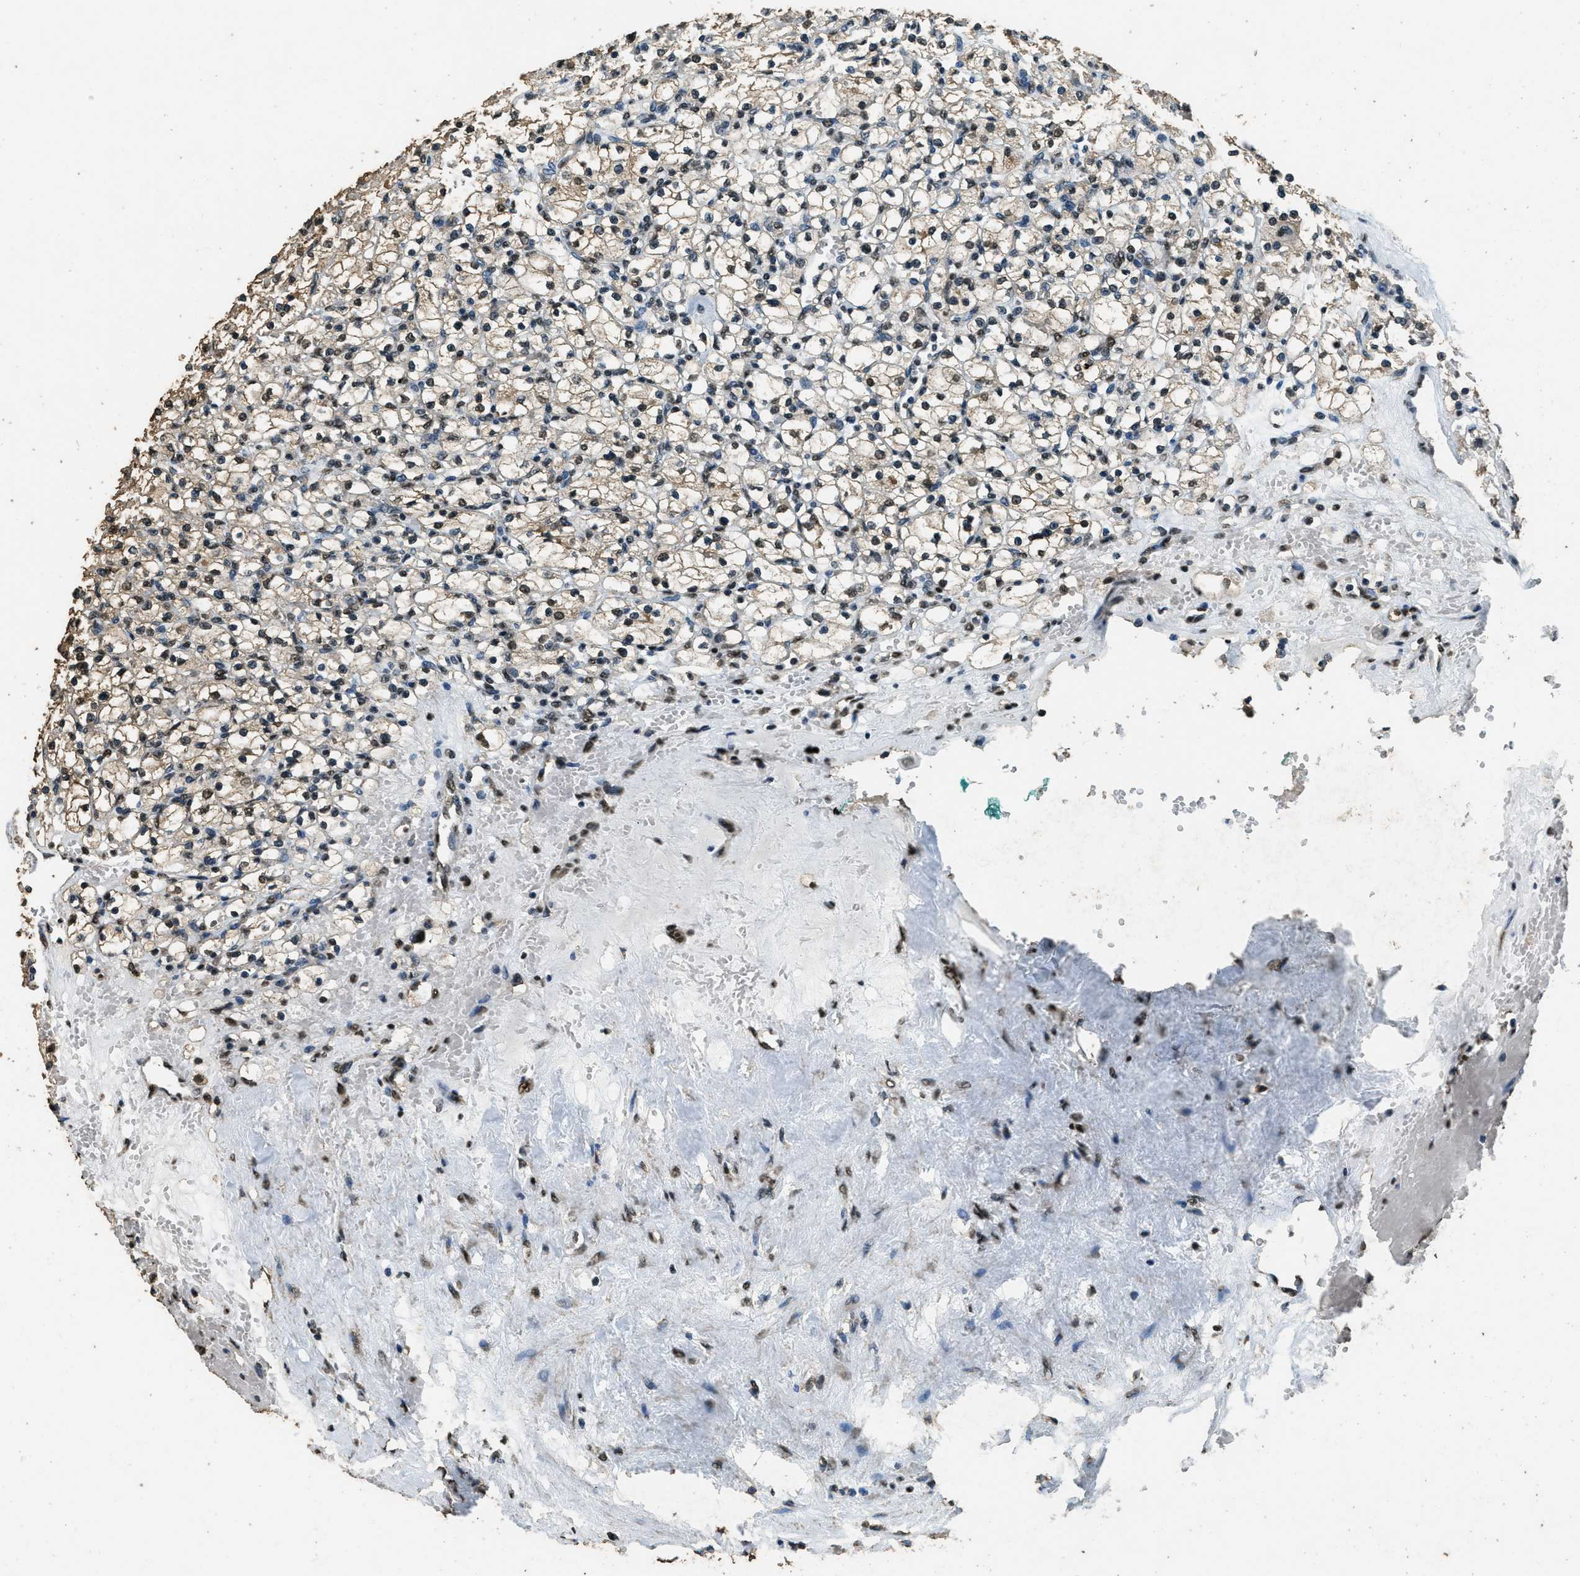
{"staining": {"intensity": "moderate", "quantity": "25%-75%", "location": "cytoplasmic/membranous,nuclear"}, "tissue": "renal cancer", "cell_type": "Tumor cells", "image_type": "cancer", "snomed": [{"axis": "morphology", "description": "Adenocarcinoma, NOS"}, {"axis": "topography", "description": "Kidney"}], "caption": "Renal cancer stained for a protein exhibits moderate cytoplasmic/membranous and nuclear positivity in tumor cells. The staining was performed using DAB to visualize the protein expression in brown, while the nuclei were stained in blue with hematoxylin (Magnification: 20x).", "gene": "MYB", "patient": {"sex": "female", "age": 83}}